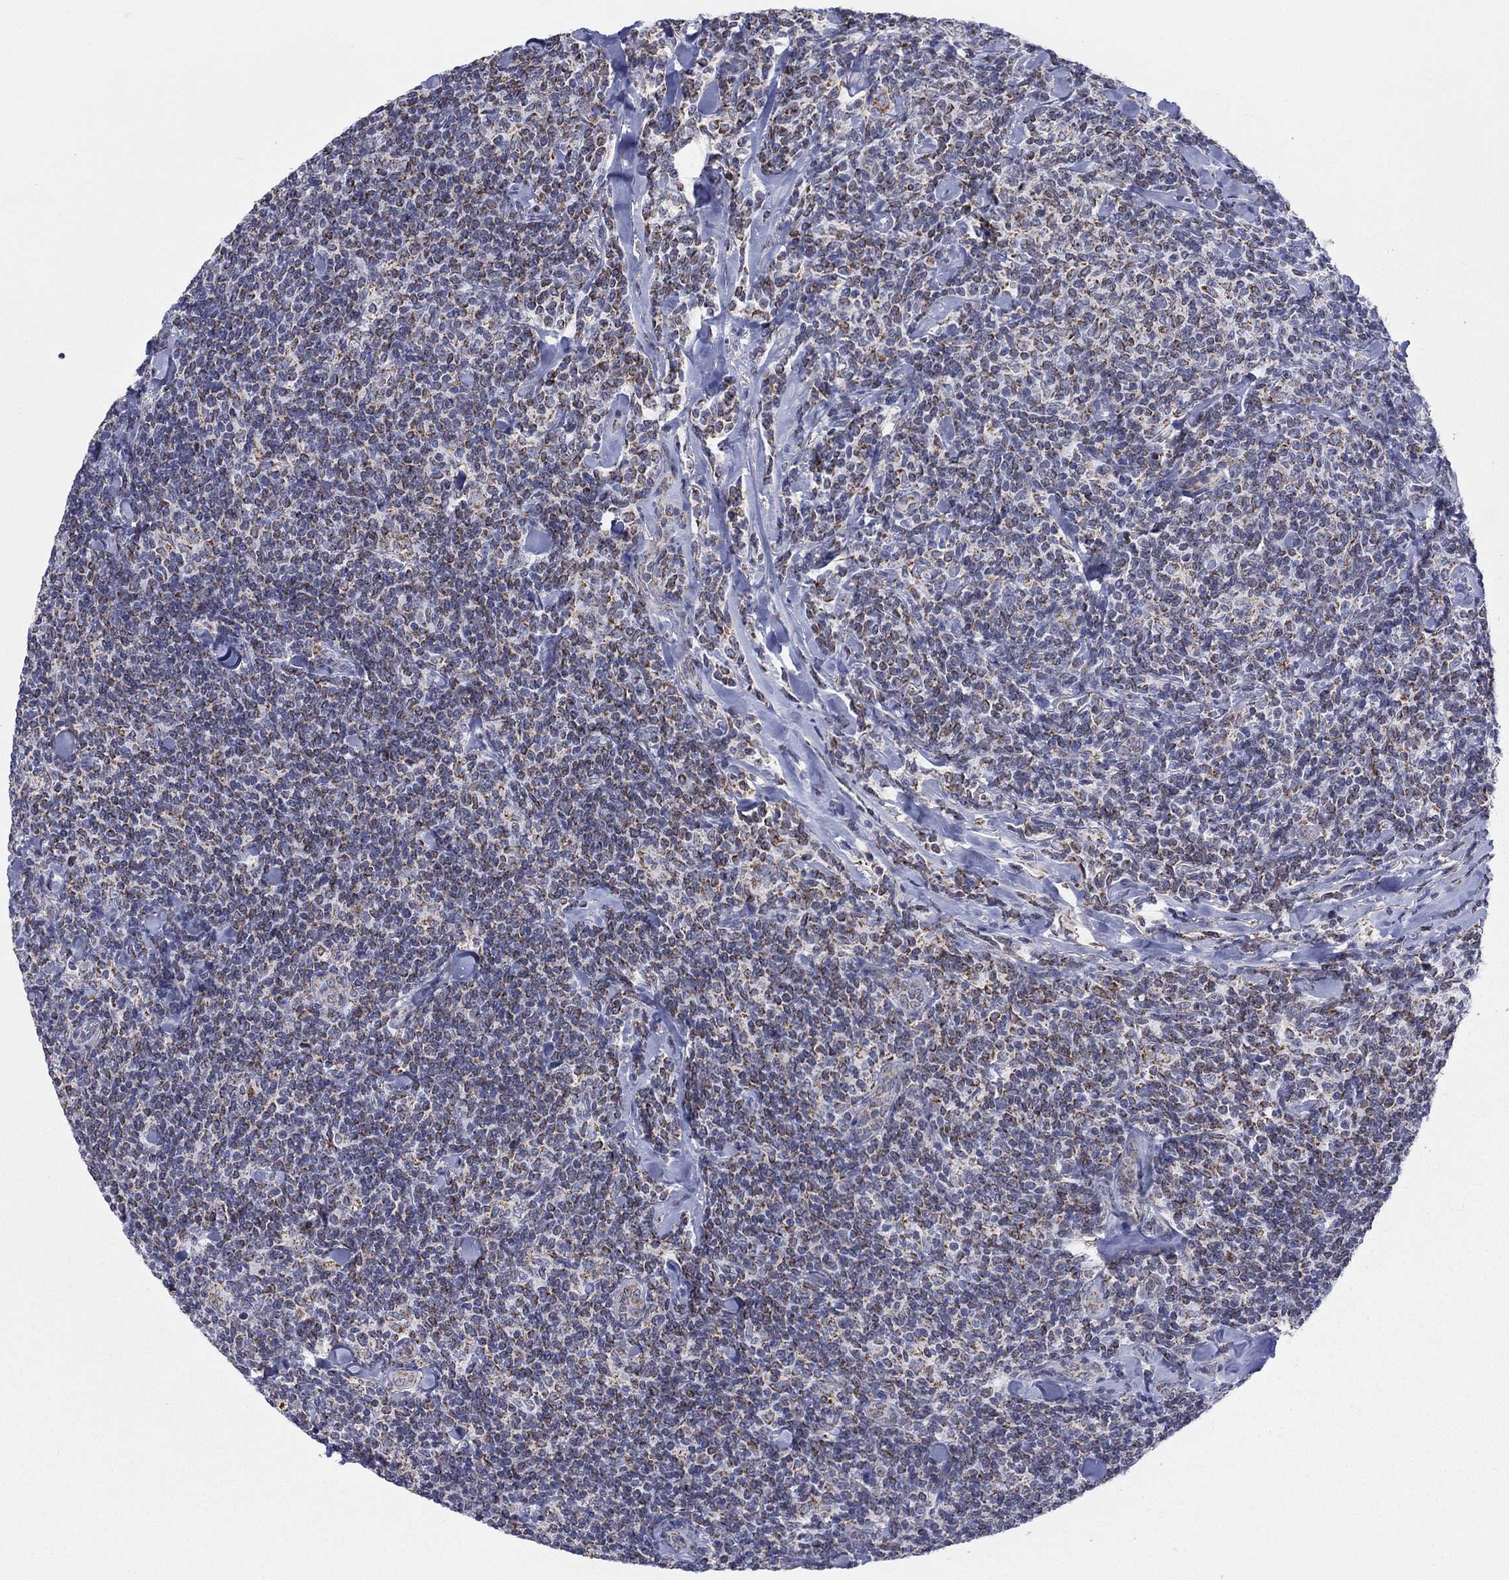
{"staining": {"intensity": "moderate", "quantity": "25%-75%", "location": "cytoplasmic/membranous"}, "tissue": "lymphoma", "cell_type": "Tumor cells", "image_type": "cancer", "snomed": [{"axis": "morphology", "description": "Malignant lymphoma, non-Hodgkin's type, Low grade"}, {"axis": "topography", "description": "Lymph node"}], "caption": "Immunohistochemistry (DAB) staining of lymphoma reveals moderate cytoplasmic/membranous protein expression in approximately 25%-75% of tumor cells. Nuclei are stained in blue.", "gene": "KISS1R", "patient": {"sex": "female", "age": 56}}